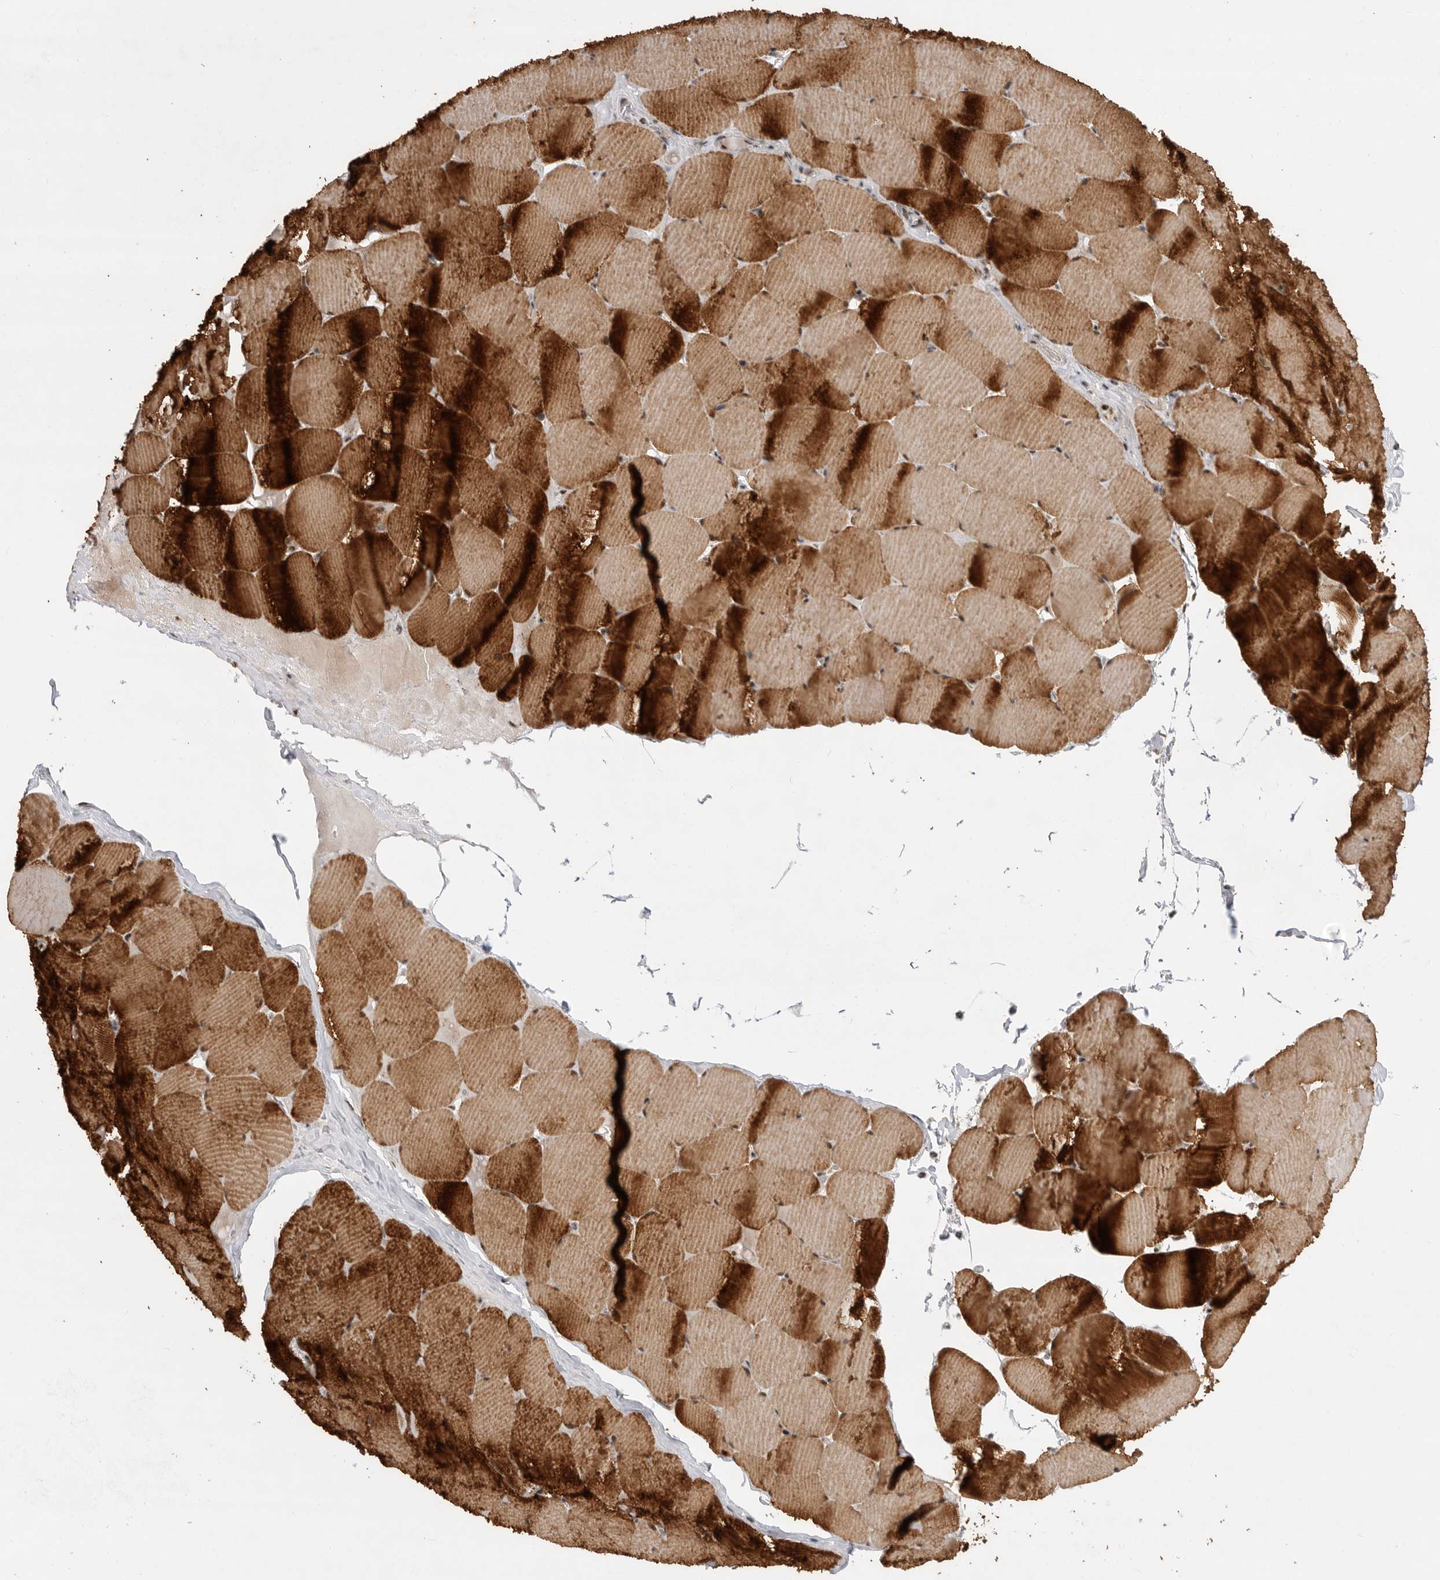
{"staining": {"intensity": "strong", "quantity": ">75%", "location": "cytoplasmic/membranous,nuclear"}, "tissue": "skeletal muscle", "cell_type": "Myocytes", "image_type": "normal", "snomed": [{"axis": "morphology", "description": "Normal tissue, NOS"}, {"axis": "topography", "description": "Skeletal muscle"}], "caption": "Myocytes display high levels of strong cytoplasmic/membranous,nuclear staining in about >75% of cells in unremarkable human skeletal muscle.", "gene": "ZNF830", "patient": {"sex": "male", "age": 62}}